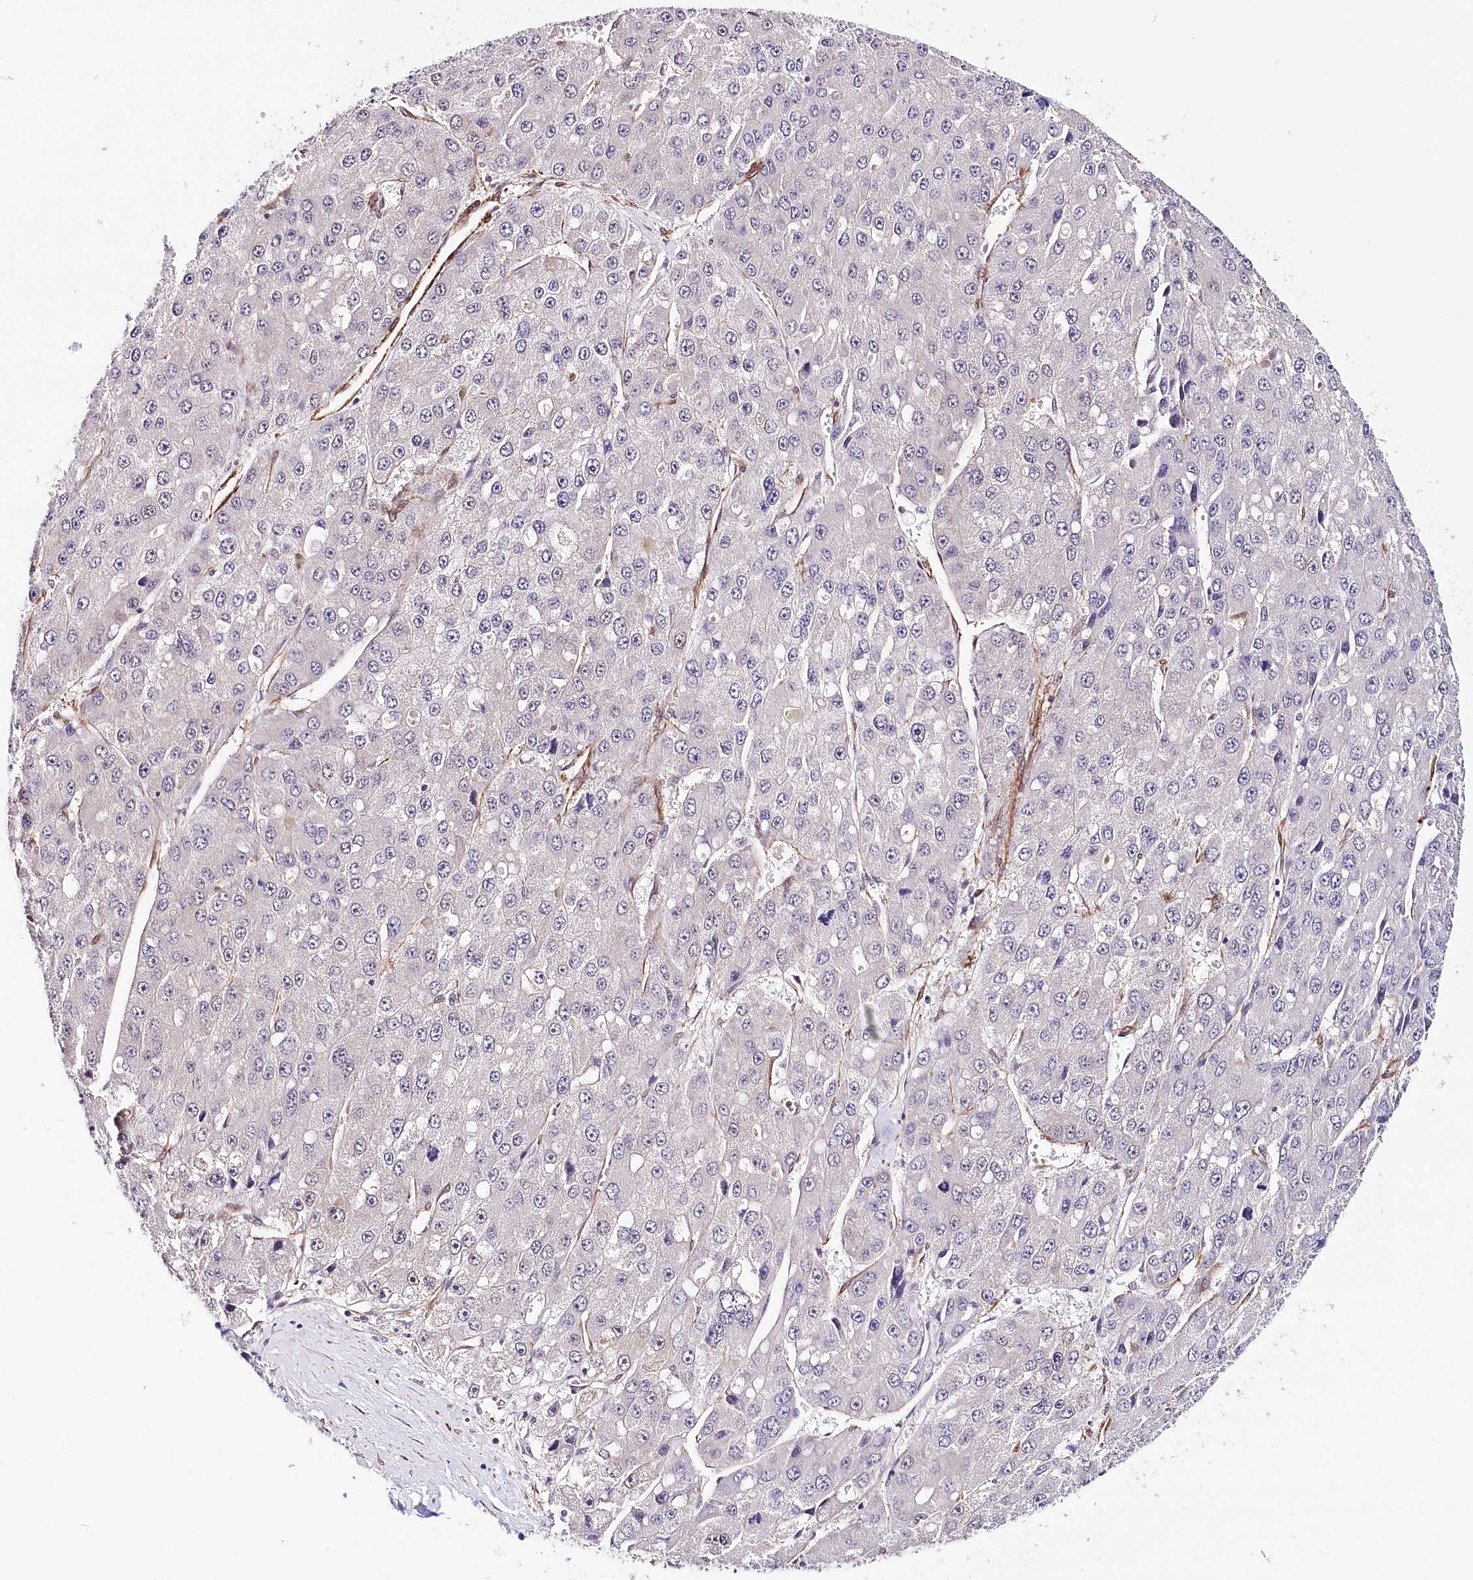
{"staining": {"intensity": "negative", "quantity": "none", "location": "none"}, "tissue": "liver cancer", "cell_type": "Tumor cells", "image_type": "cancer", "snomed": [{"axis": "morphology", "description": "Carcinoma, Hepatocellular, NOS"}, {"axis": "topography", "description": "Liver"}], "caption": "Immunohistochemical staining of liver hepatocellular carcinoma exhibits no significant staining in tumor cells. (Brightfield microscopy of DAB immunohistochemistry (IHC) at high magnification).", "gene": "PPP2R5B", "patient": {"sex": "female", "age": 73}}